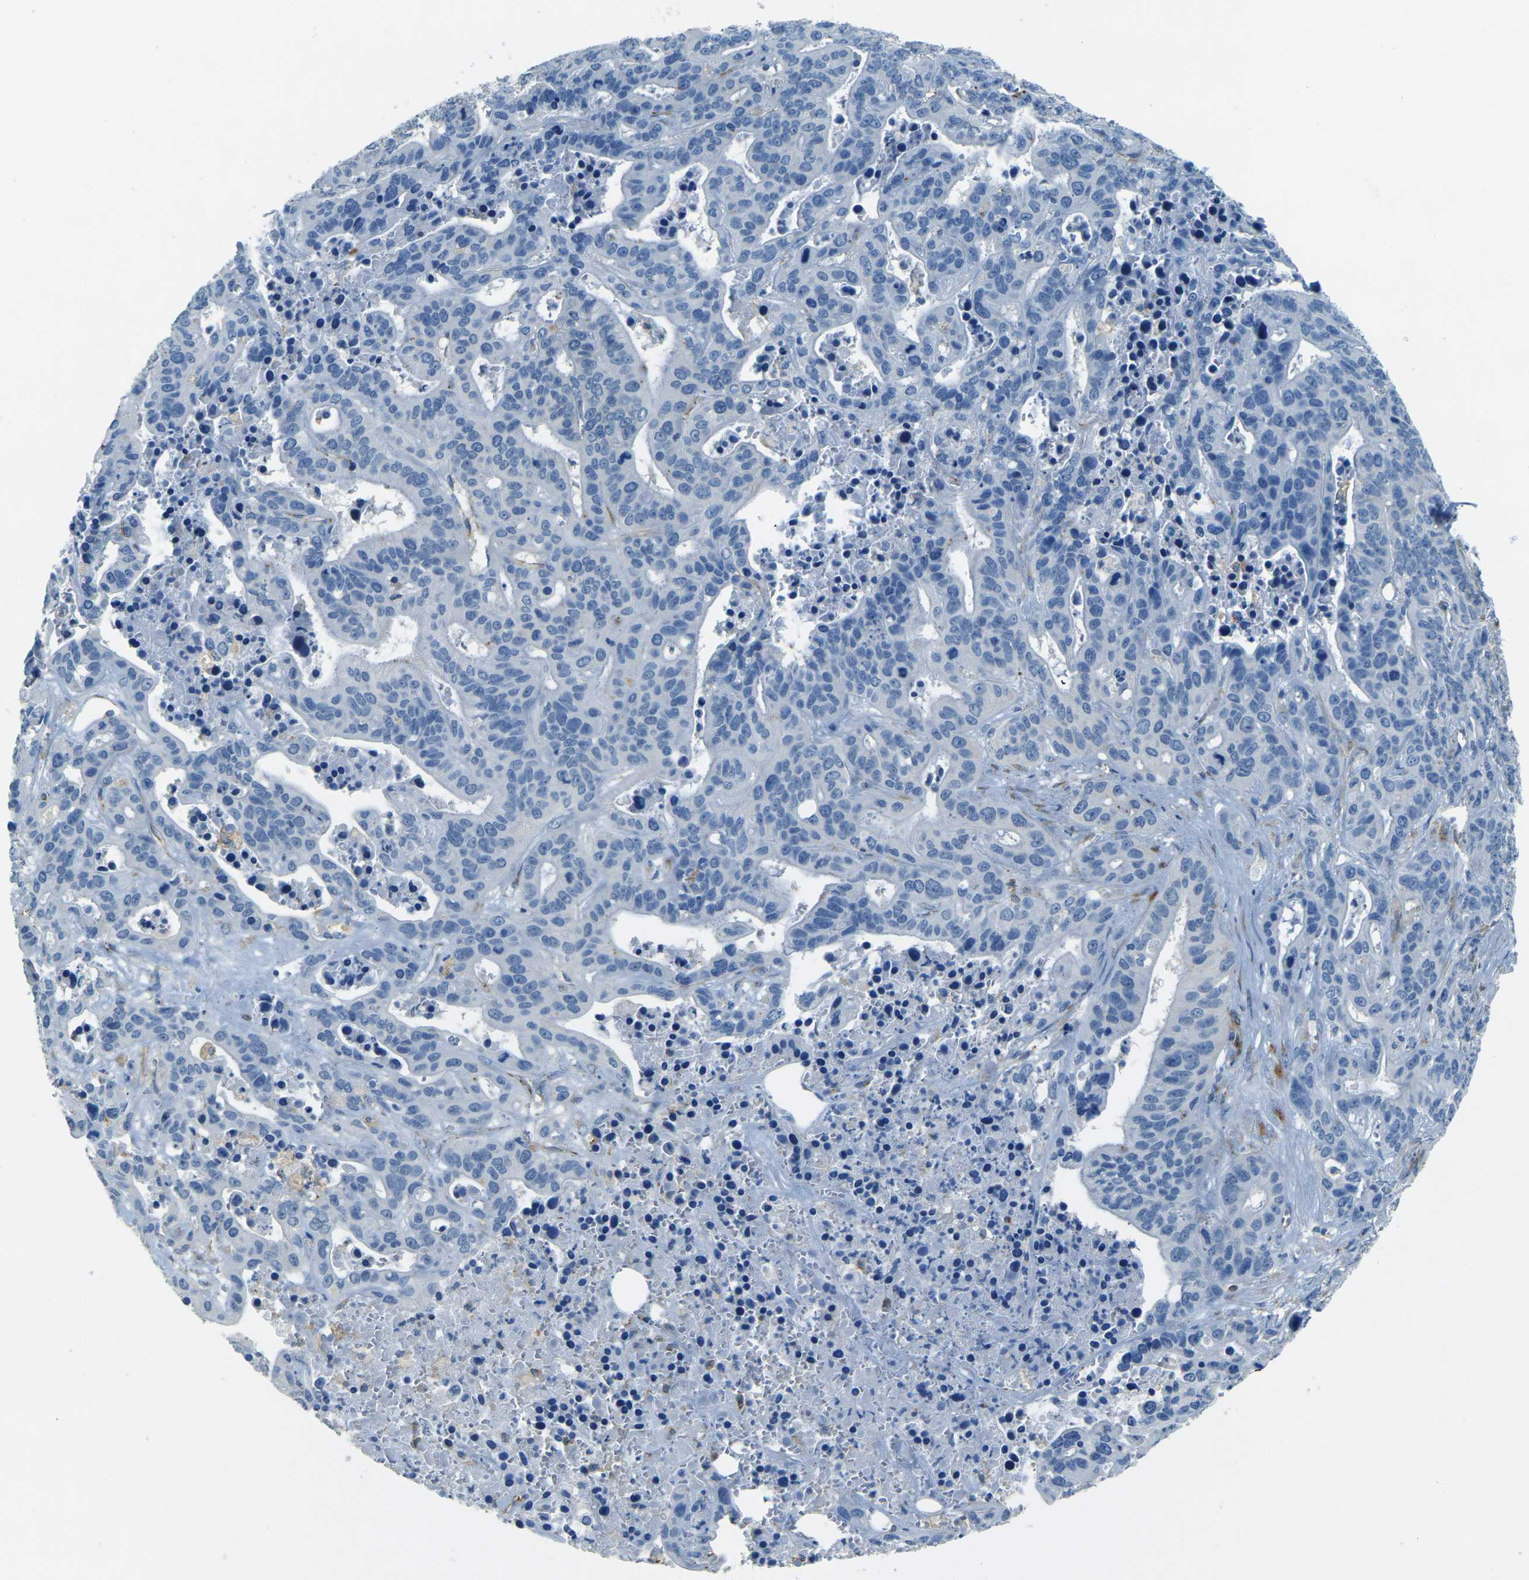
{"staining": {"intensity": "negative", "quantity": "none", "location": "none"}, "tissue": "liver cancer", "cell_type": "Tumor cells", "image_type": "cancer", "snomed": [{"axis": "morphology", "description": "Cholangiocarcinoma"}, {"axis": "topography", "description": "Liver"}], "caption": "This photomicrograph is of cholangiocarcinoma (liver) stained with immunohistochemistry to label a protein in brown with the nuclei are counter-stained blue. There is no staining in tumor cells.", "gene": "SORT1", "patient": {"sex": "female", "age": 65}}